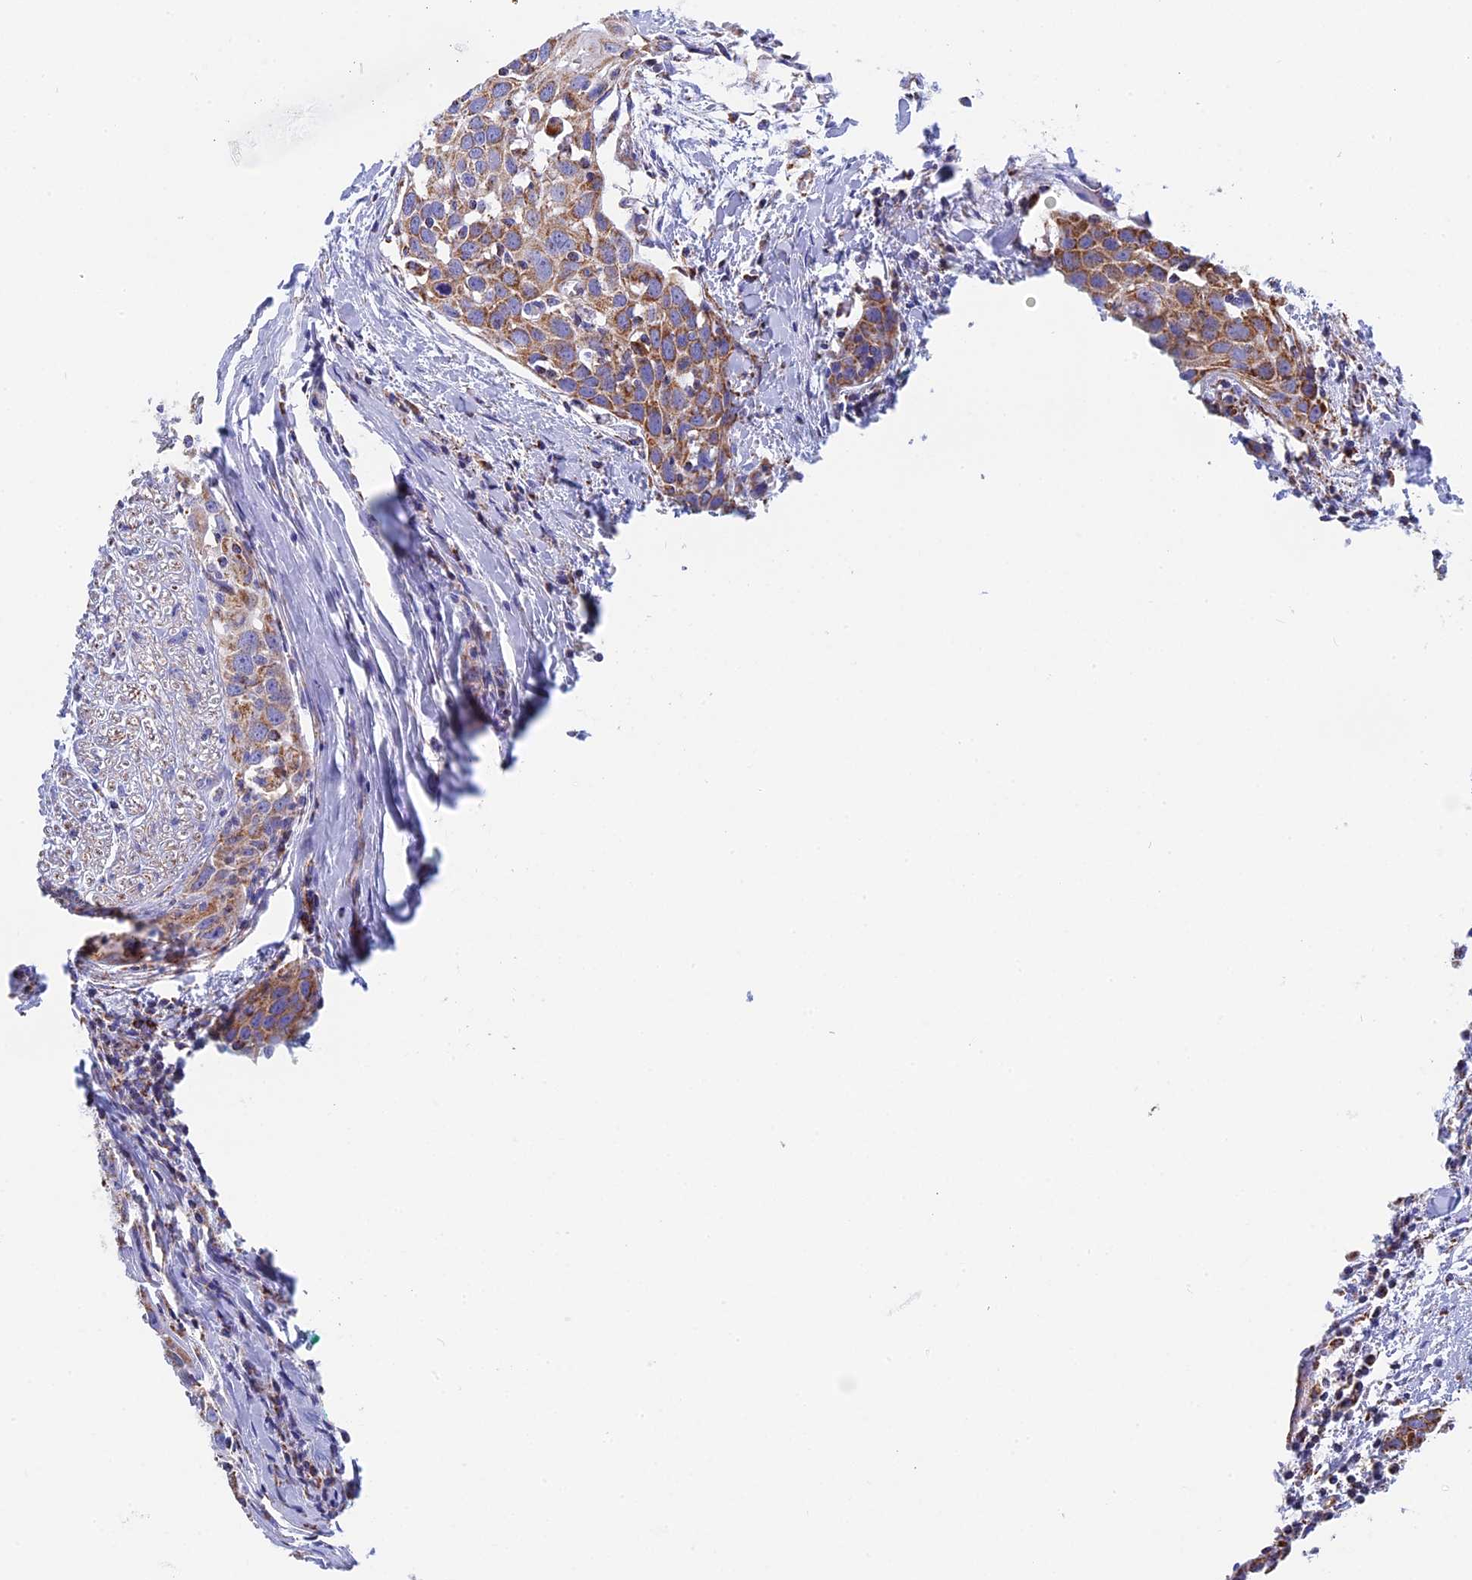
{"staining": {"intensity": "moderate", "quantity": ">75%", "location": "cytoplasmic/membranous"}, "tissue": "head and neck cancer", "cell_type": "Tumor cells", "image_type": "cancer", "snomed": [{"axis": "morphology", "description": "Squamous cell carcinoma, NOS"}, {"axis": "topography", "description": "Oral tissue"}, {"axis": "topography", "description": "Head-Neck"}], "caption": "Protein expression analysis of human head and neck squamous cell carcinoma reveals moderate cytoplasmic/membranous expression in about >75% of tumor cells.", "gene": "NDUFA5", "patient": {"sex": "female", "age": 50}}